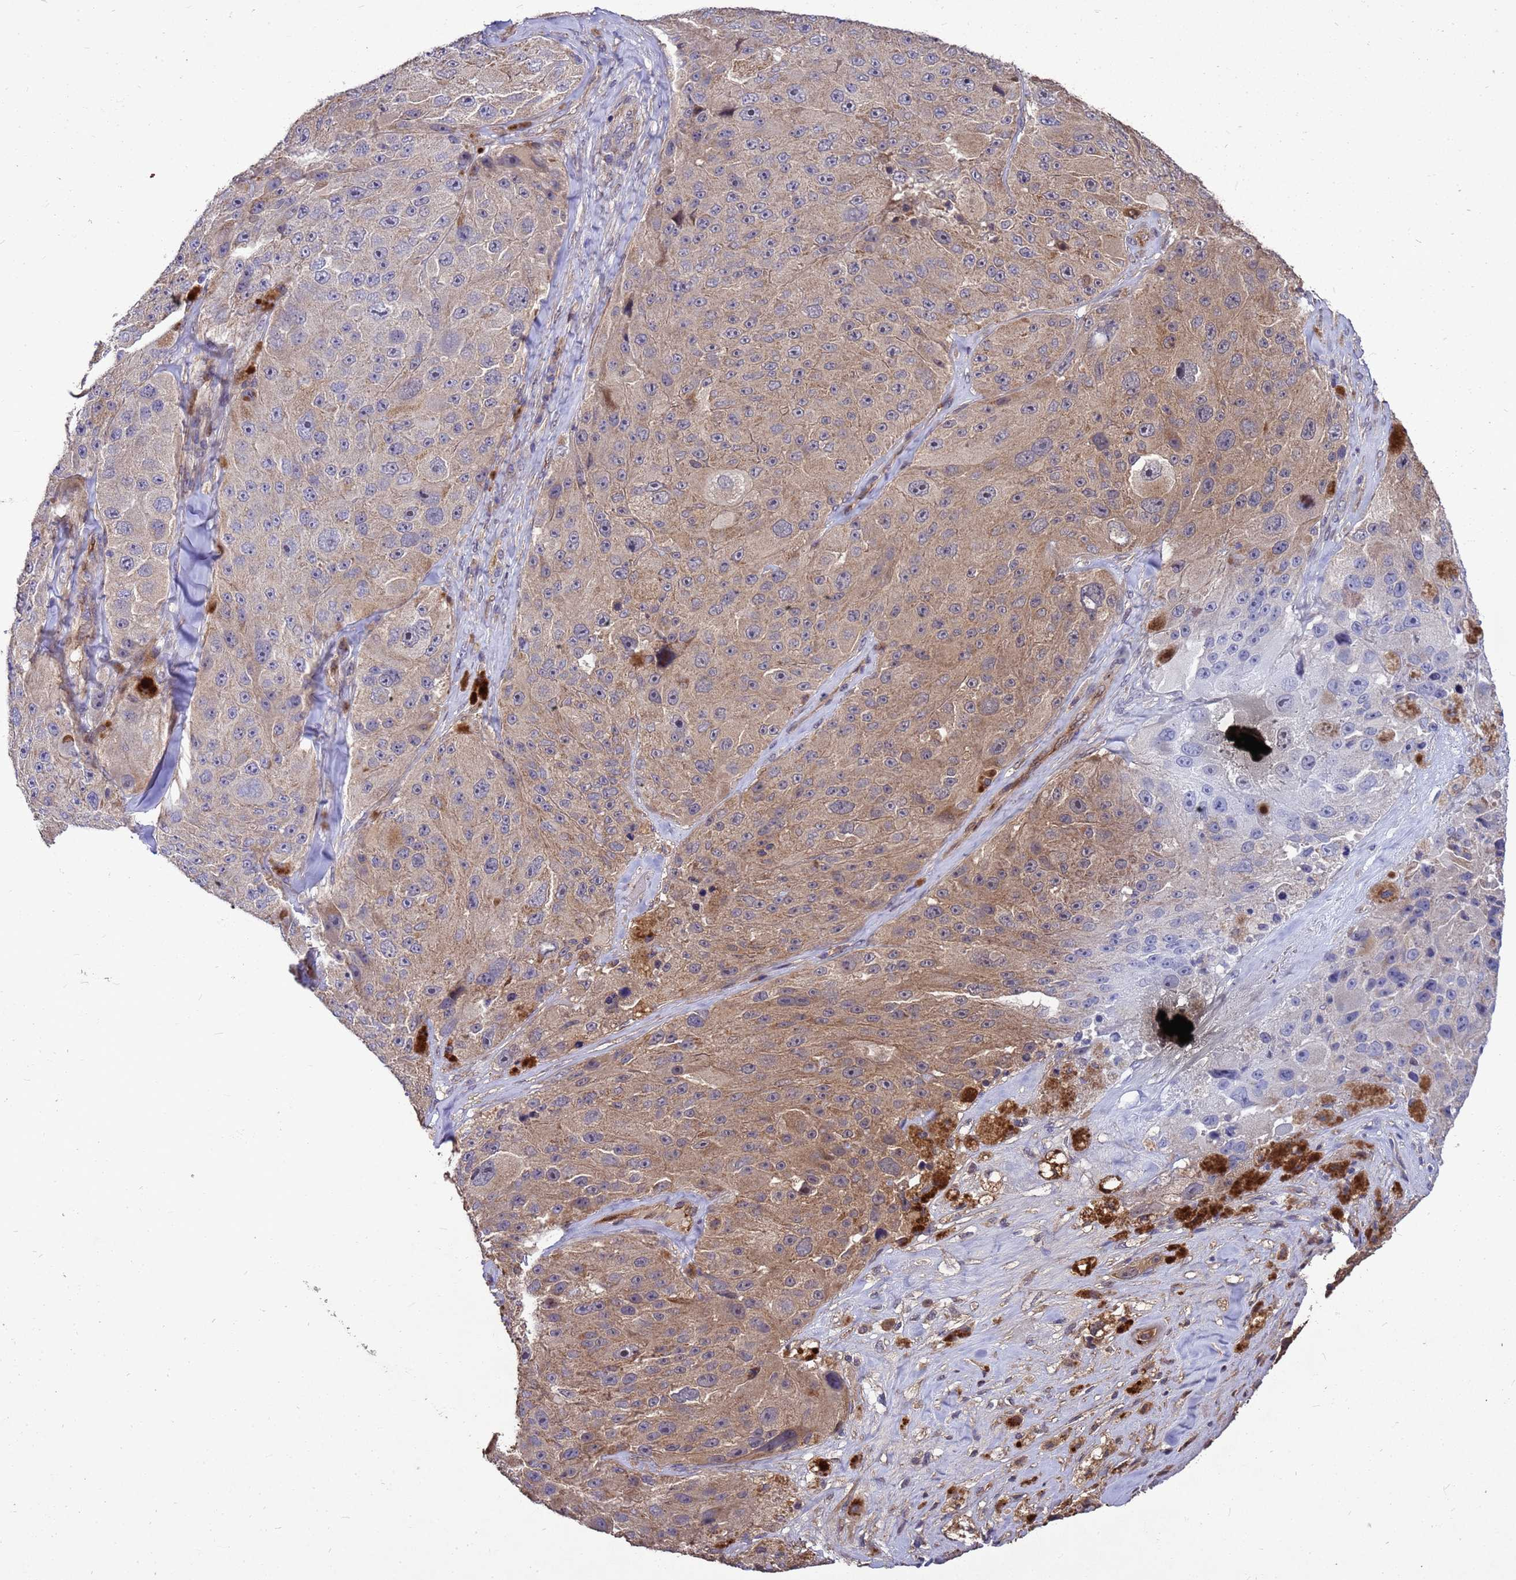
{"staining": {"intensity": "moderate", "quantity": ">75%", "location": "cytoplasmic/membranous"}, "tissue": "melanoma", "cell_type": "Tumor cells", "image_type": "cancer", "snomed": [{"axis": "morphology", "description": "Malignant melanoma, Metastatic site"}, {"axis": "topography", "description": "Lymph node"}], "caption": "High-magnification brightfield microscopy of malignant melanoma (metastatic site) stained with DAB (3,3'-diaminobenzidine) (brown) and counterstained with hematoxylin (blue). tumor cells exhibit moderate cytoplasmic/membranous staining is seen in about>75% of cells.", "gene": "RSPRY1", "patient": {"sex": "male", "age": 62}}